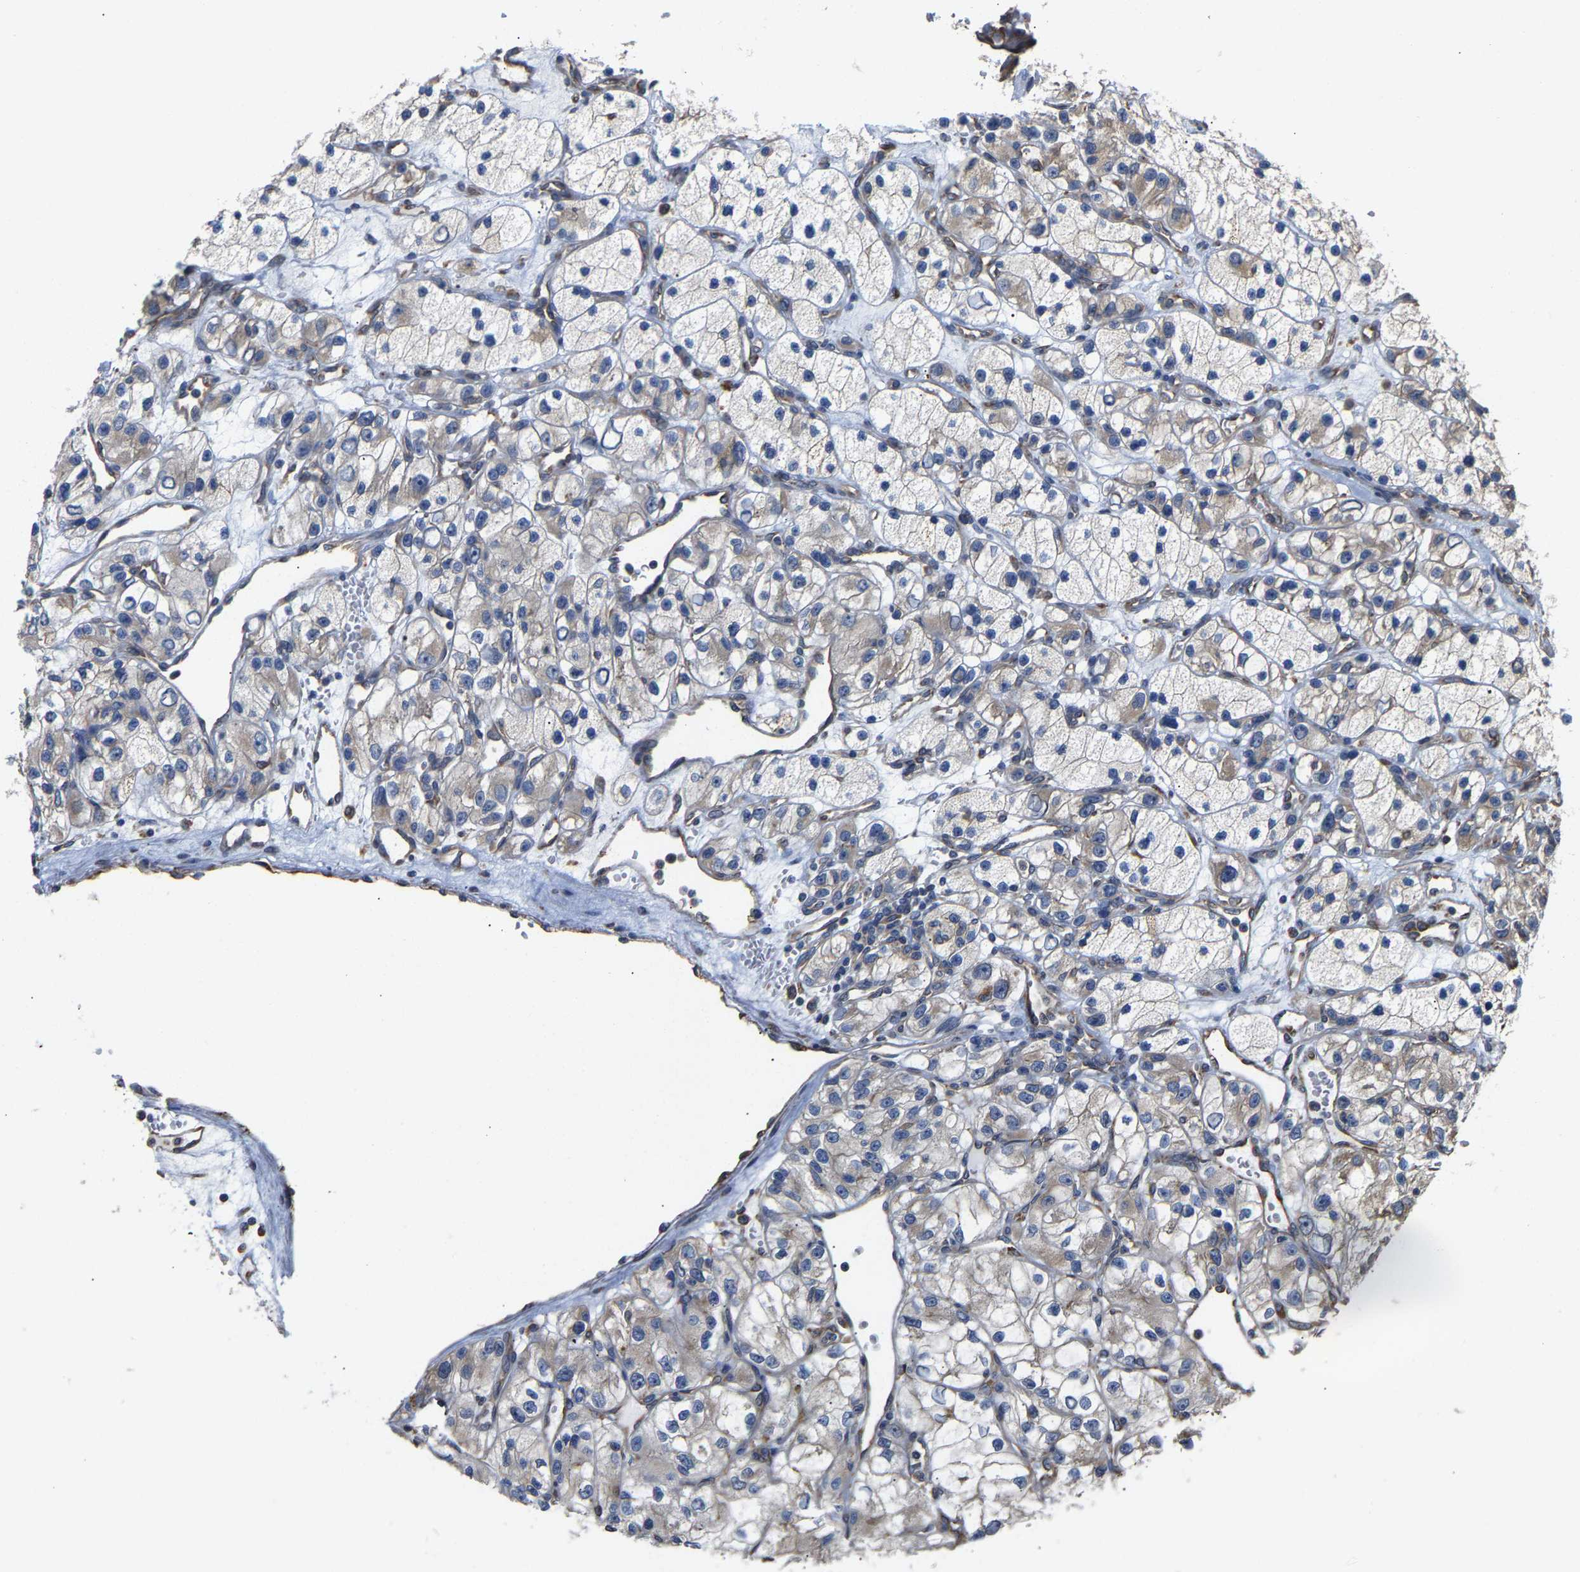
{"staining": {"intensity": "weak", "quantity": "<25%", "location": "cytoplasmic/membranous"}, "tissue": "renal cancer", "cell_type": "Tumor cells", "image_type": "cancer", "snomed": [{"axis": "morphology", "description": "Adenocarcinoma, NOS"}, {"axis": "topography", "description": "Kidney"}], "caption": "A high-resolution photomicrograph shows immunohistochemistry staining of adenocarcinoma (renal), which shows no significant staining in tumor cells.", "gene": "ARAP1", "patient": {"sex": "female", "age": 57}}